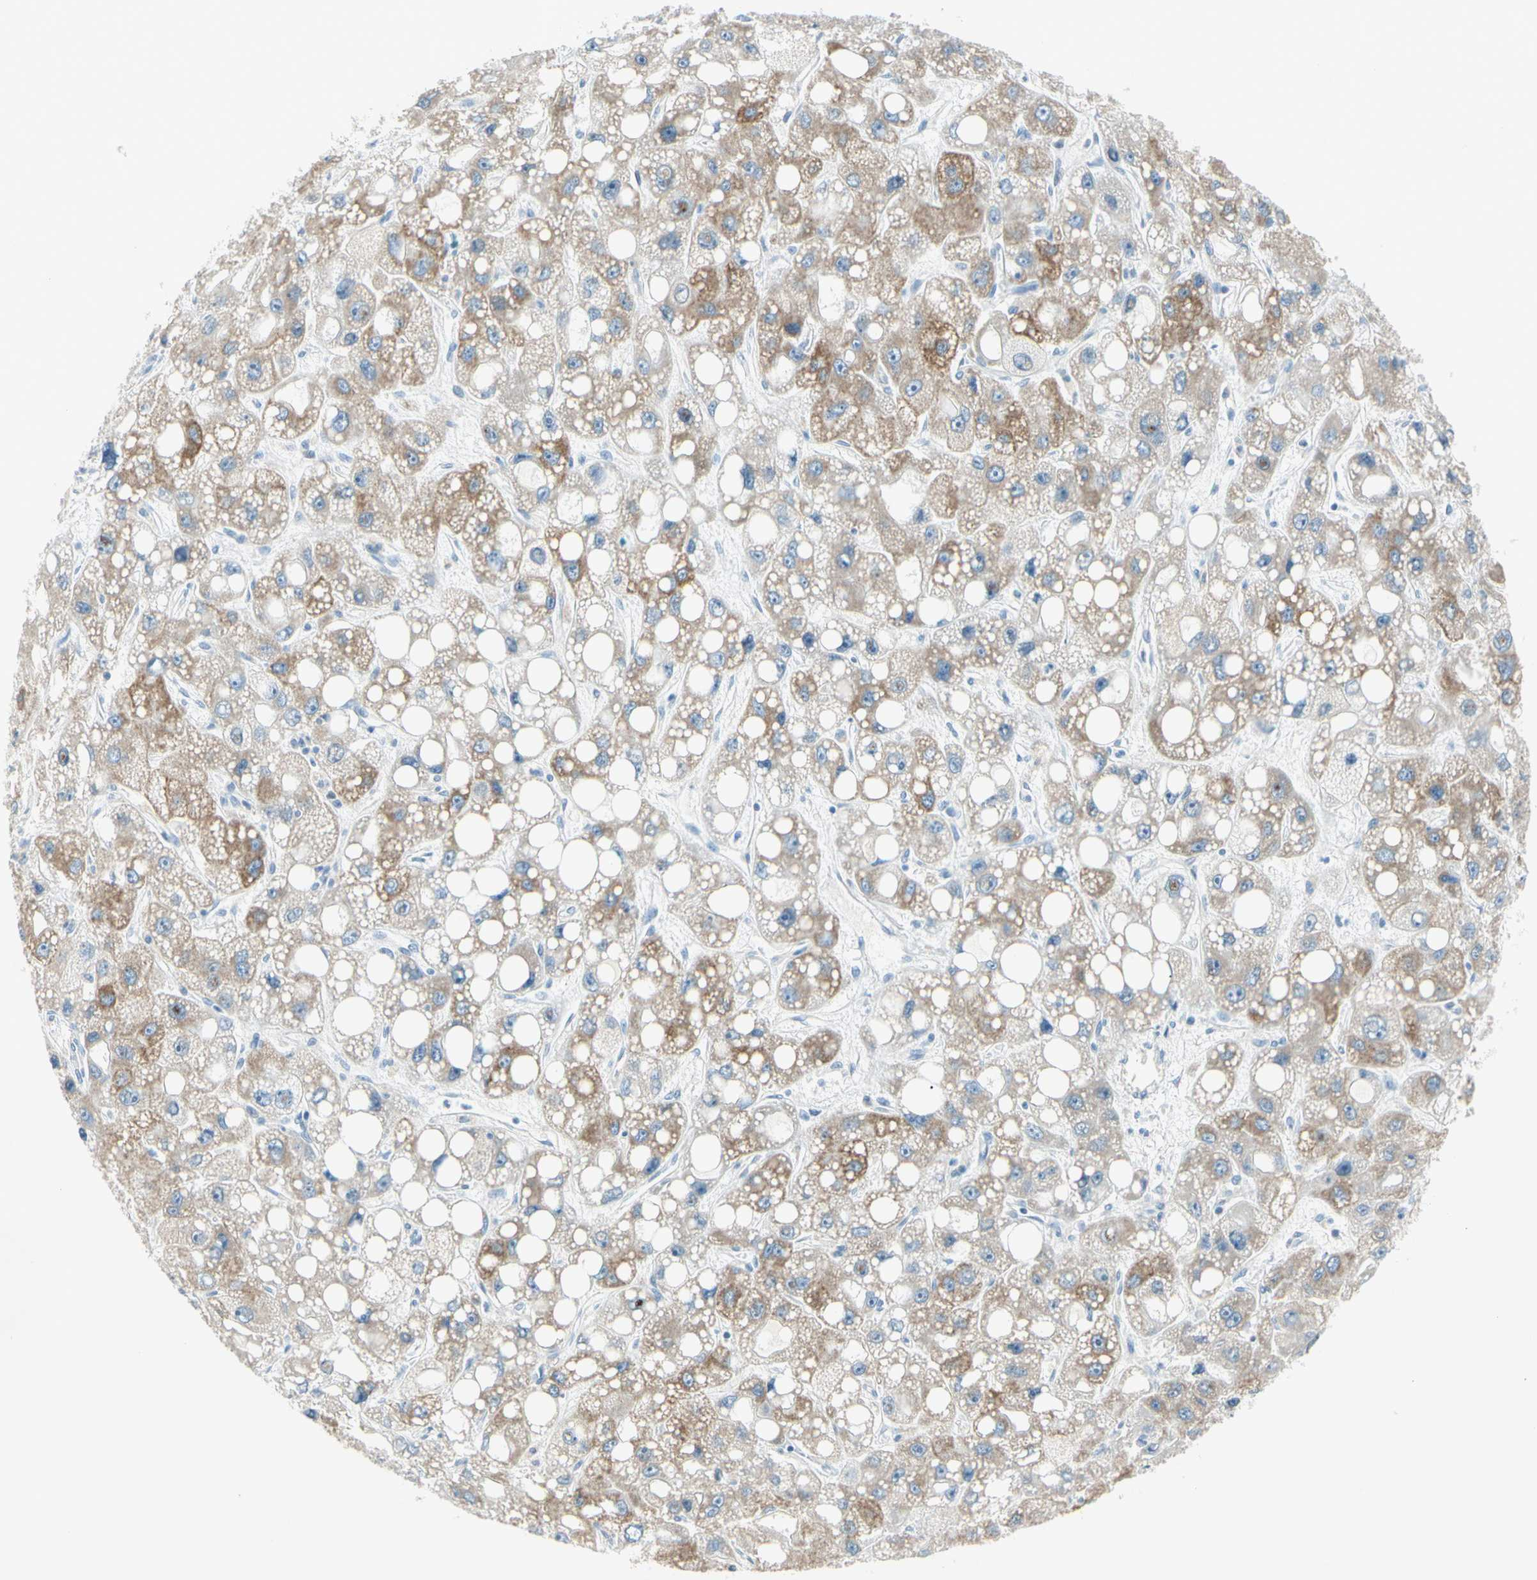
{"staining": {"intensity": "moderate", "quantity": "25%-75%", "location": "cytoplasmic/membranous"}, "tissue": "liver cancer", "cell_type": "Tumor cells", "image_type": "cancer", "snomed": [{"axis": "morphology", "description": "Carcinoma, Hepatocellular, NOS"}, {"axis": "topography", "description": "Liver"}], "caption": "There is medium levels of moderate cytoplasmic/membranous expression in tumor cells of liver hepatocellular carcinoma, as demonstrated by immunohistochemical staining (brown color).", "gene": "SLC6A15", "patient": {"sex": "male", "age": 55}}